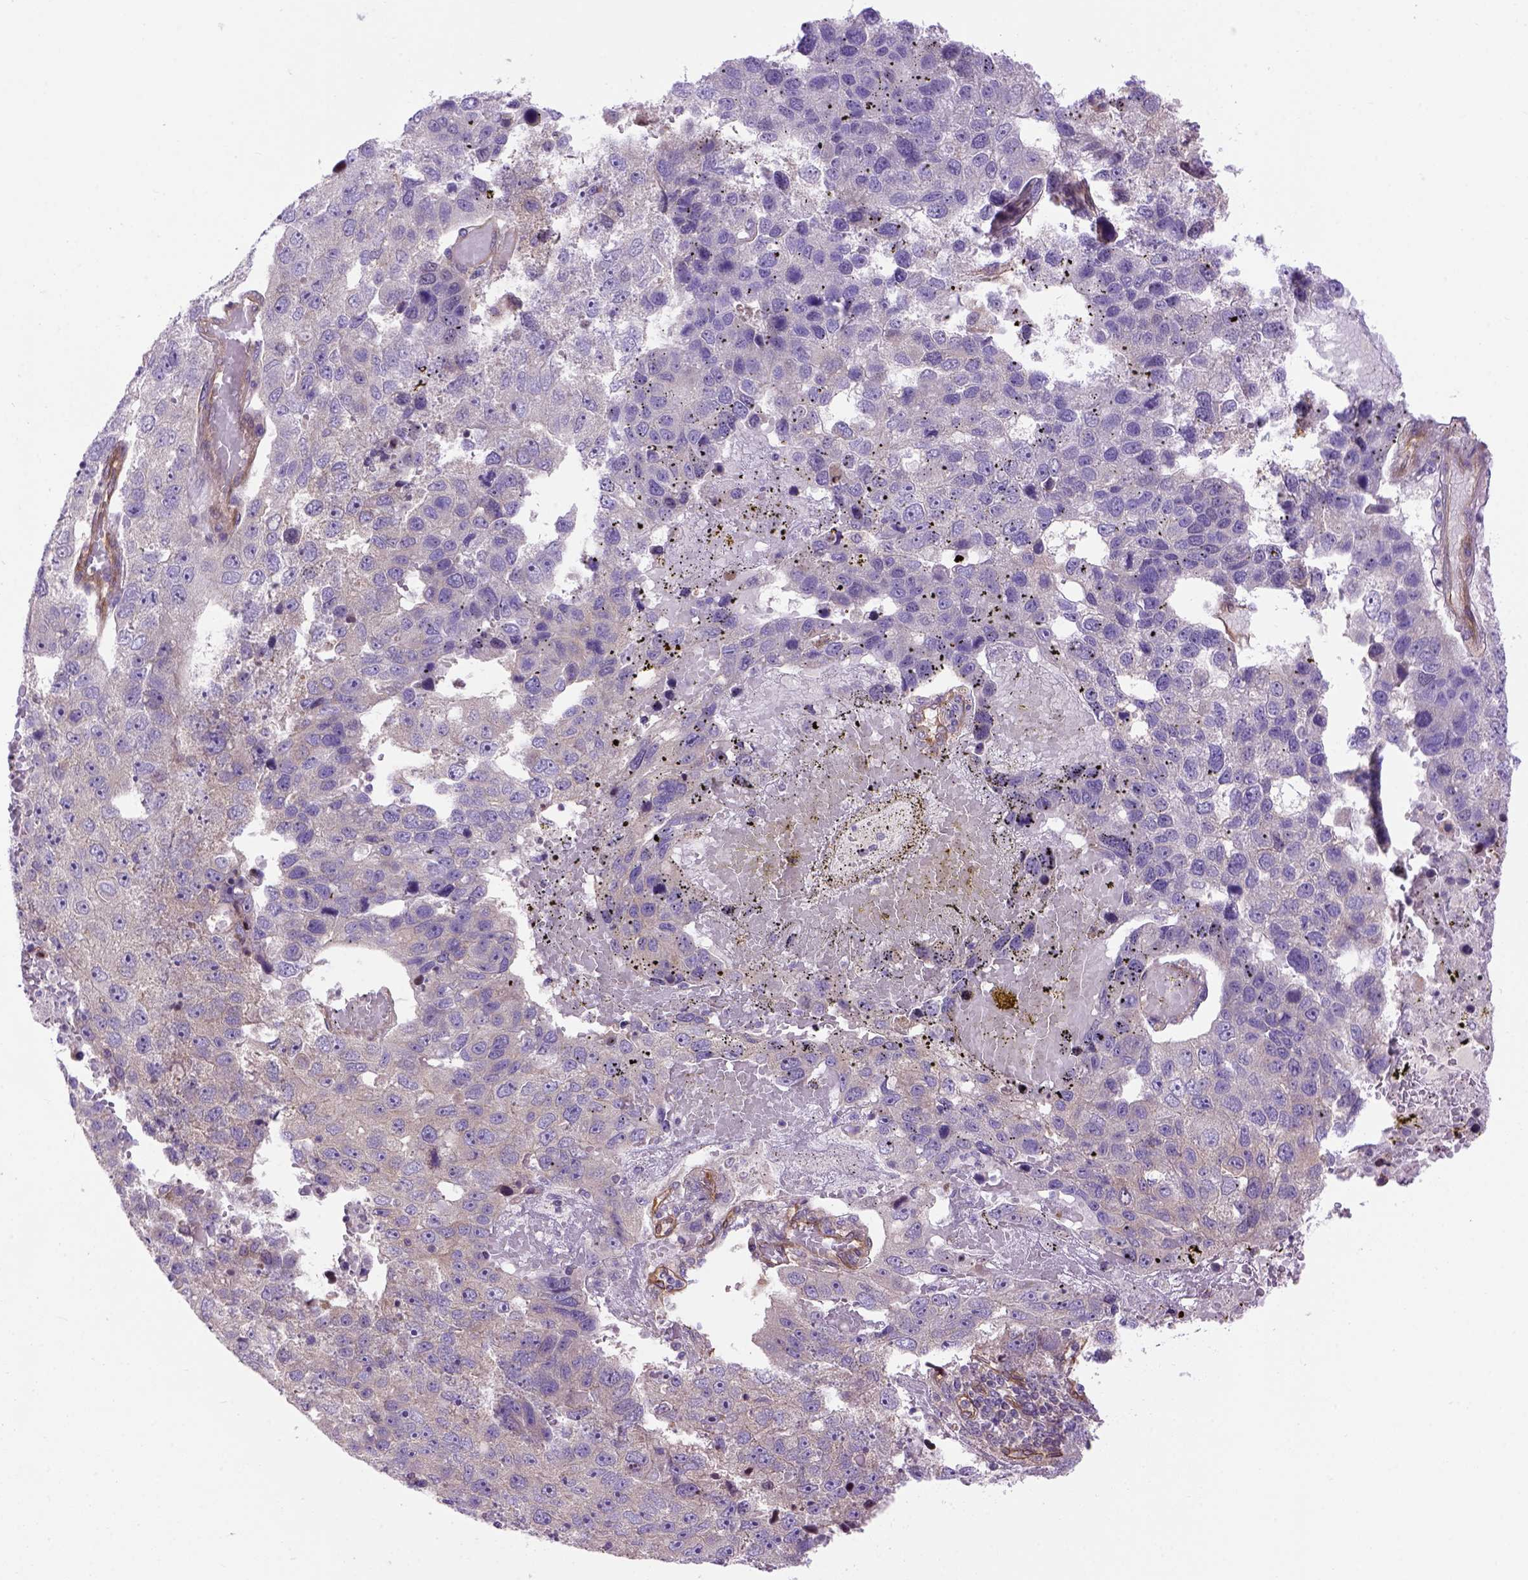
{"staining": {"intensity": "negative", "quantity": "none", "location": "none"}, "tissue": "pancreatic cancer", "cell_type": "Tumor cells", "image_type": "cancer", "snomed": [{"axis": "morphology", "description": "Adenocarcinoma, NOS"}, {"axis": "topography", "description": "Pancreas"}], "caption": "Image shows no protein positivity in tumor cells of pancreatic cancer tissue.", "gene": "CASKIN2", "patient": {"sex": "female", "age": 61}}